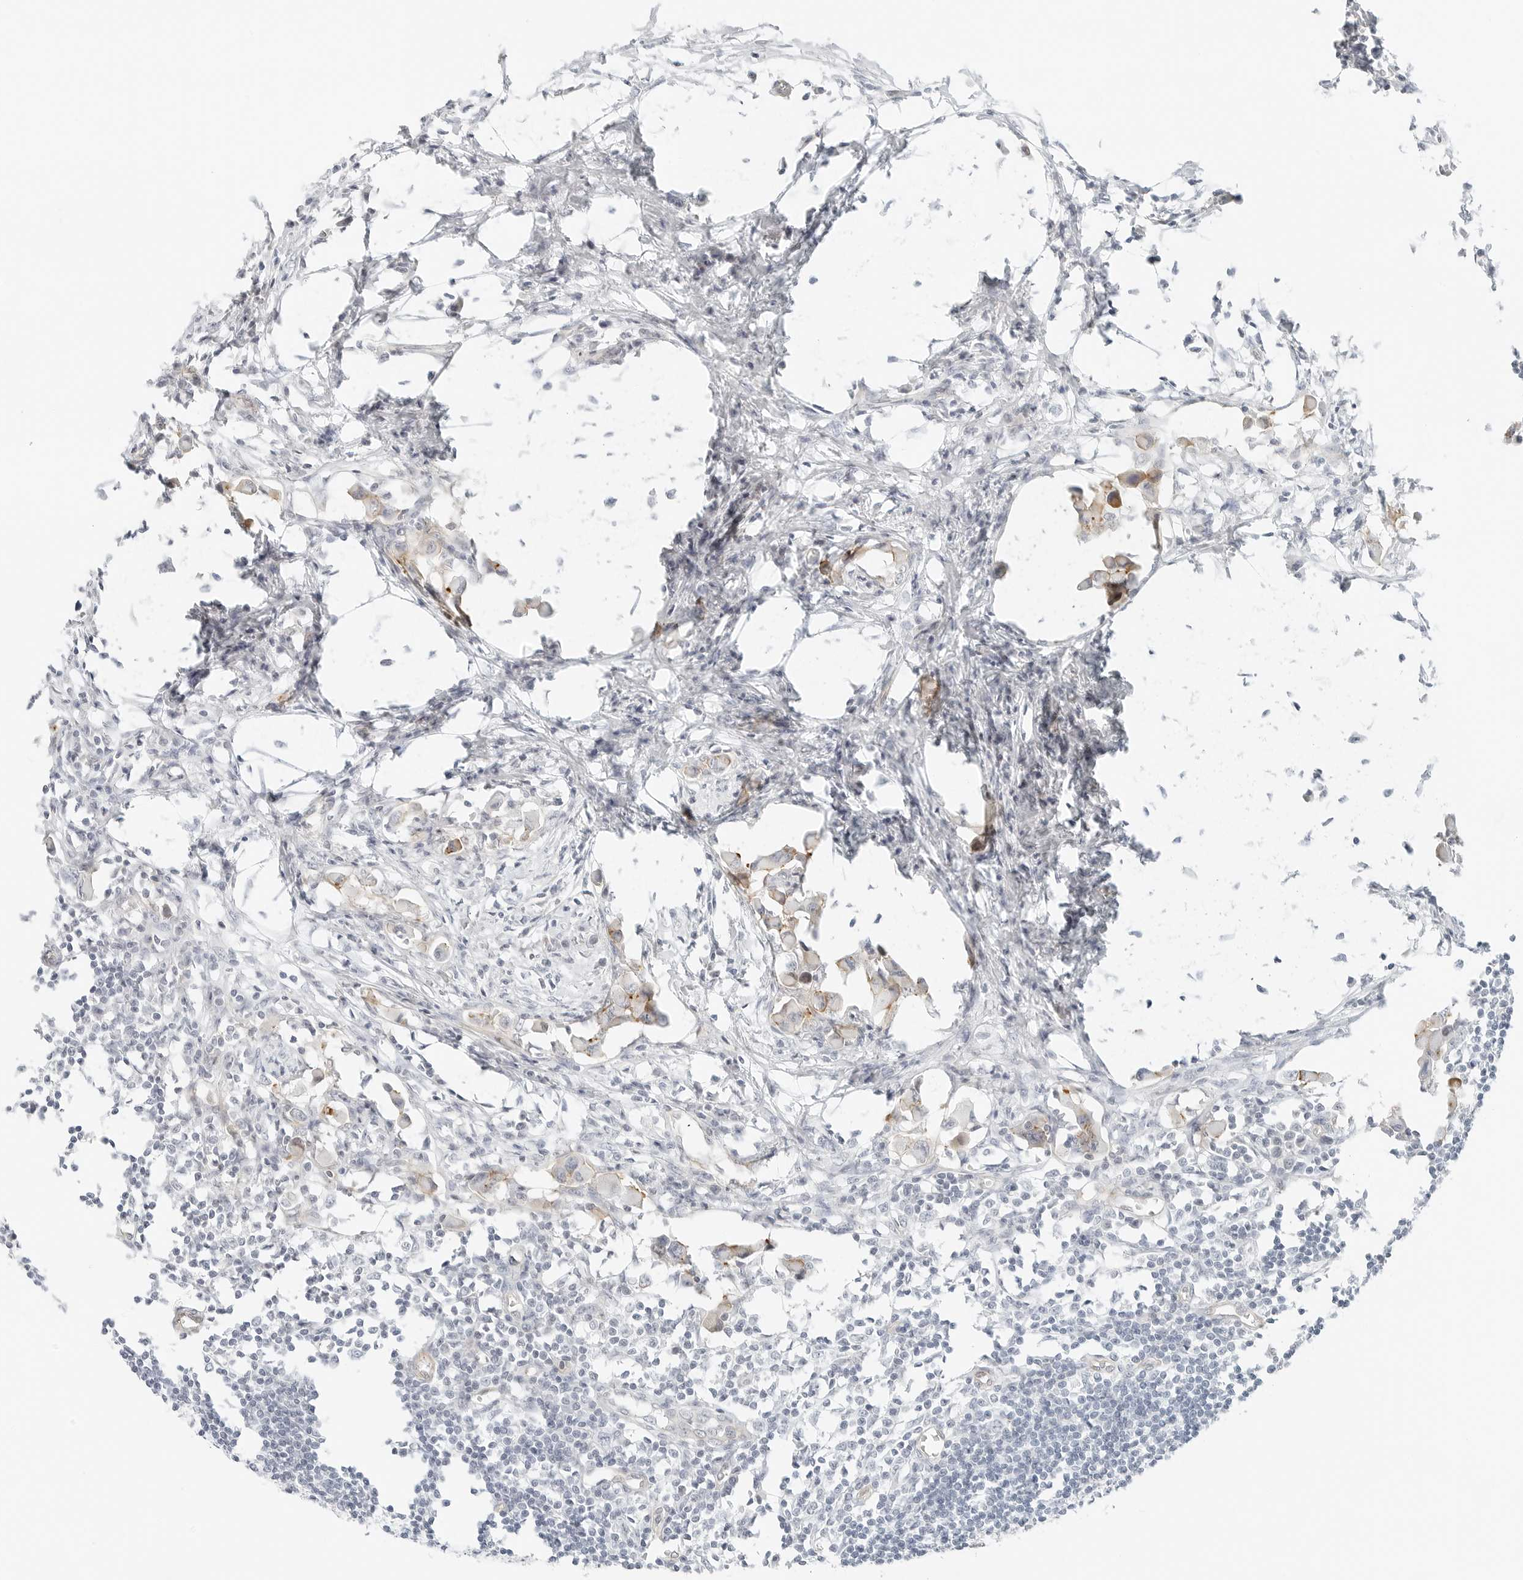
{"staining": {"intensity": "negative", "quantity": "none", "location": "none"}, "tissue": "lymph node", "cell_type": "Germinal center cells", "image_type": "normal", "snomed": [{"axis": "morphology", "description": "Normal tissue, NOS"}, {"axis": "morphology", "description": "Malignant melanoma, Metastatic site"}, {"axis": "topography", "description": "Lymph node"}], "caption": "IHC image of benign lymph node: human lymph node stained with DAB (3,3'-diaminobenzidine) demonstrates no significant protein staining in germinal center cells. (DAB immunohistochemistry (IHC) visualized using brightfield microscopy, high magnification).", "gene": "IQCC", "patient": {"sex": "male", "age": 41}}